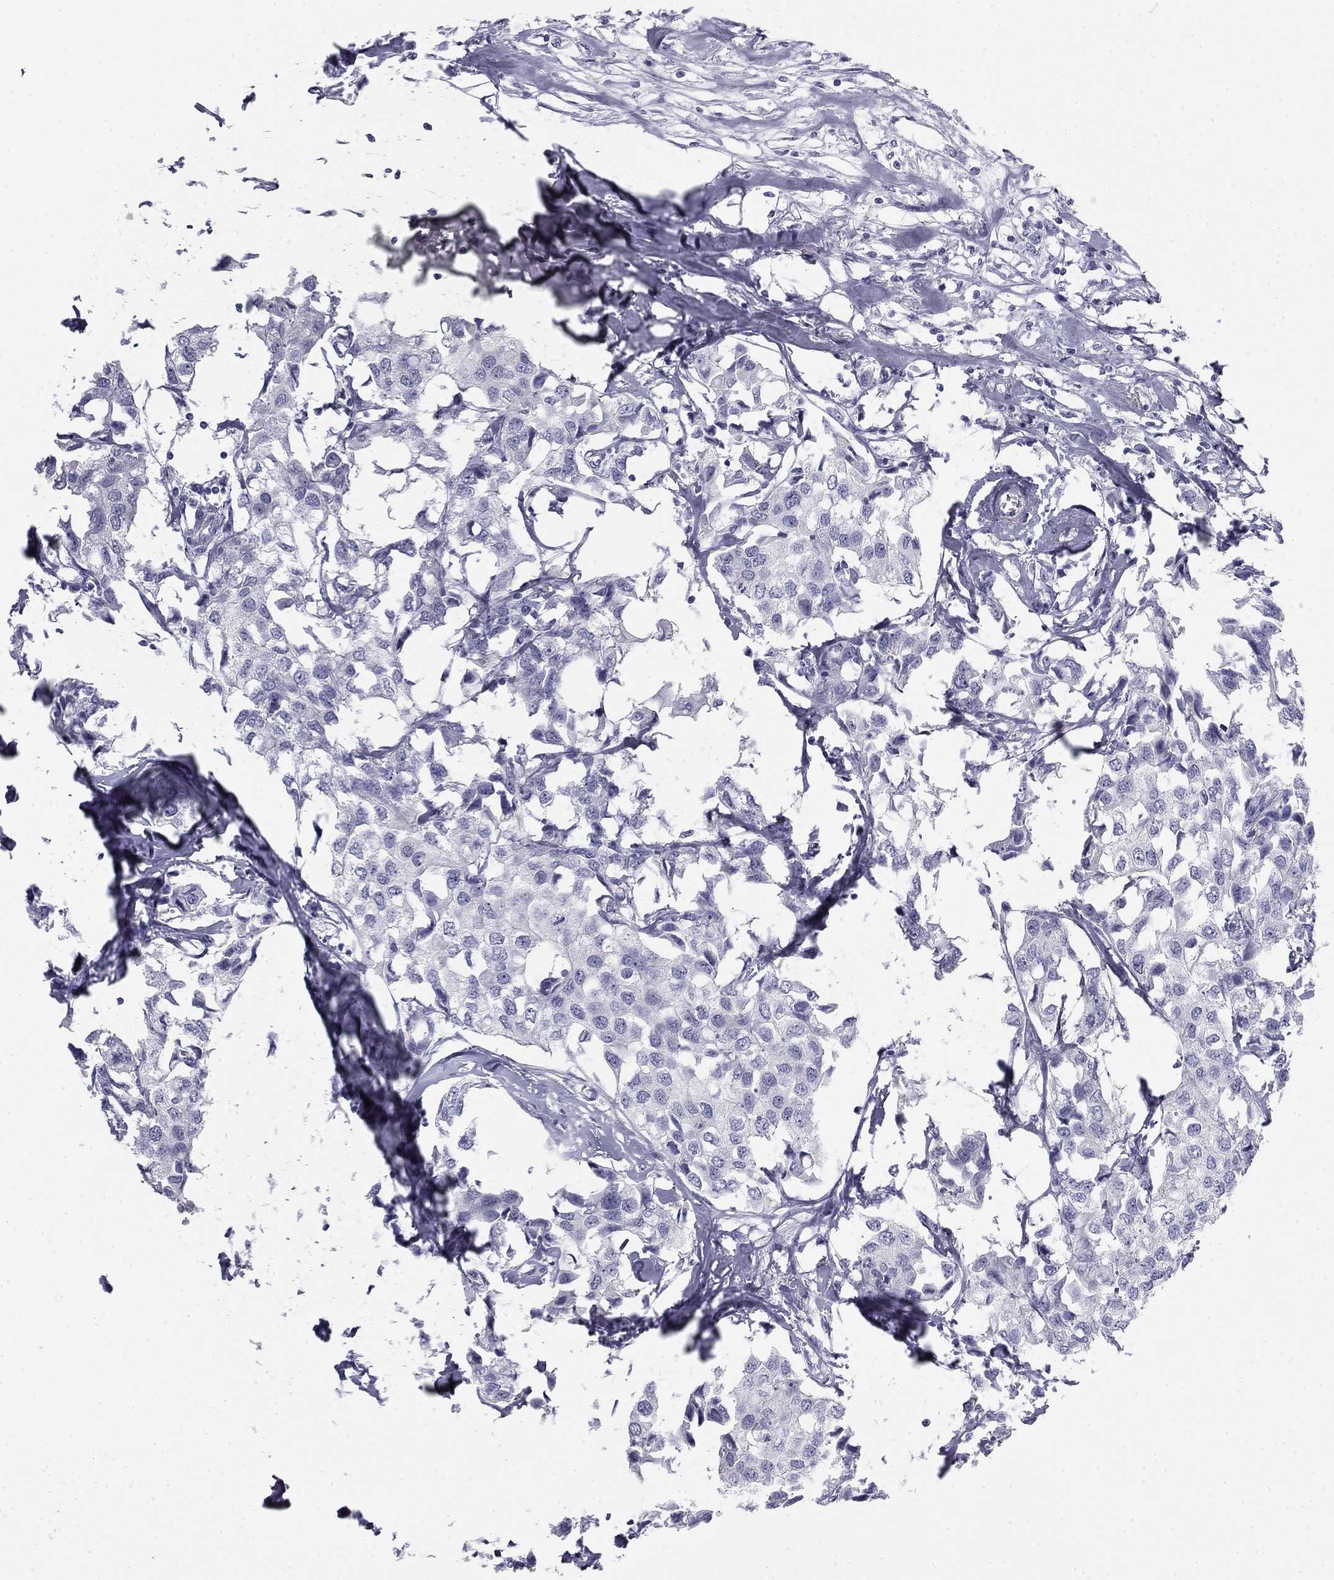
{"staining": {"intensity": "negative", "quantity": "none", "location": "none"}, "tissue": "breast cancer", "cell_type": "Tumor cells", "image_type": "cancer", "snomed": [{"axis": "morphology", "description": "Duct carcinoma"}, {"axis": "topography", "description": "Breast"}], "caption": "High magnification brightfield microscopy of intraductal carcinoma (breast) stained with DAB (3,3'-diaminobenzidine) (brown) and counterstained with hematoxylin (blue): tumor cells show no significant expression.", "gene": "SULT2B1", "patient": {"sex": "female", "age": 80}}